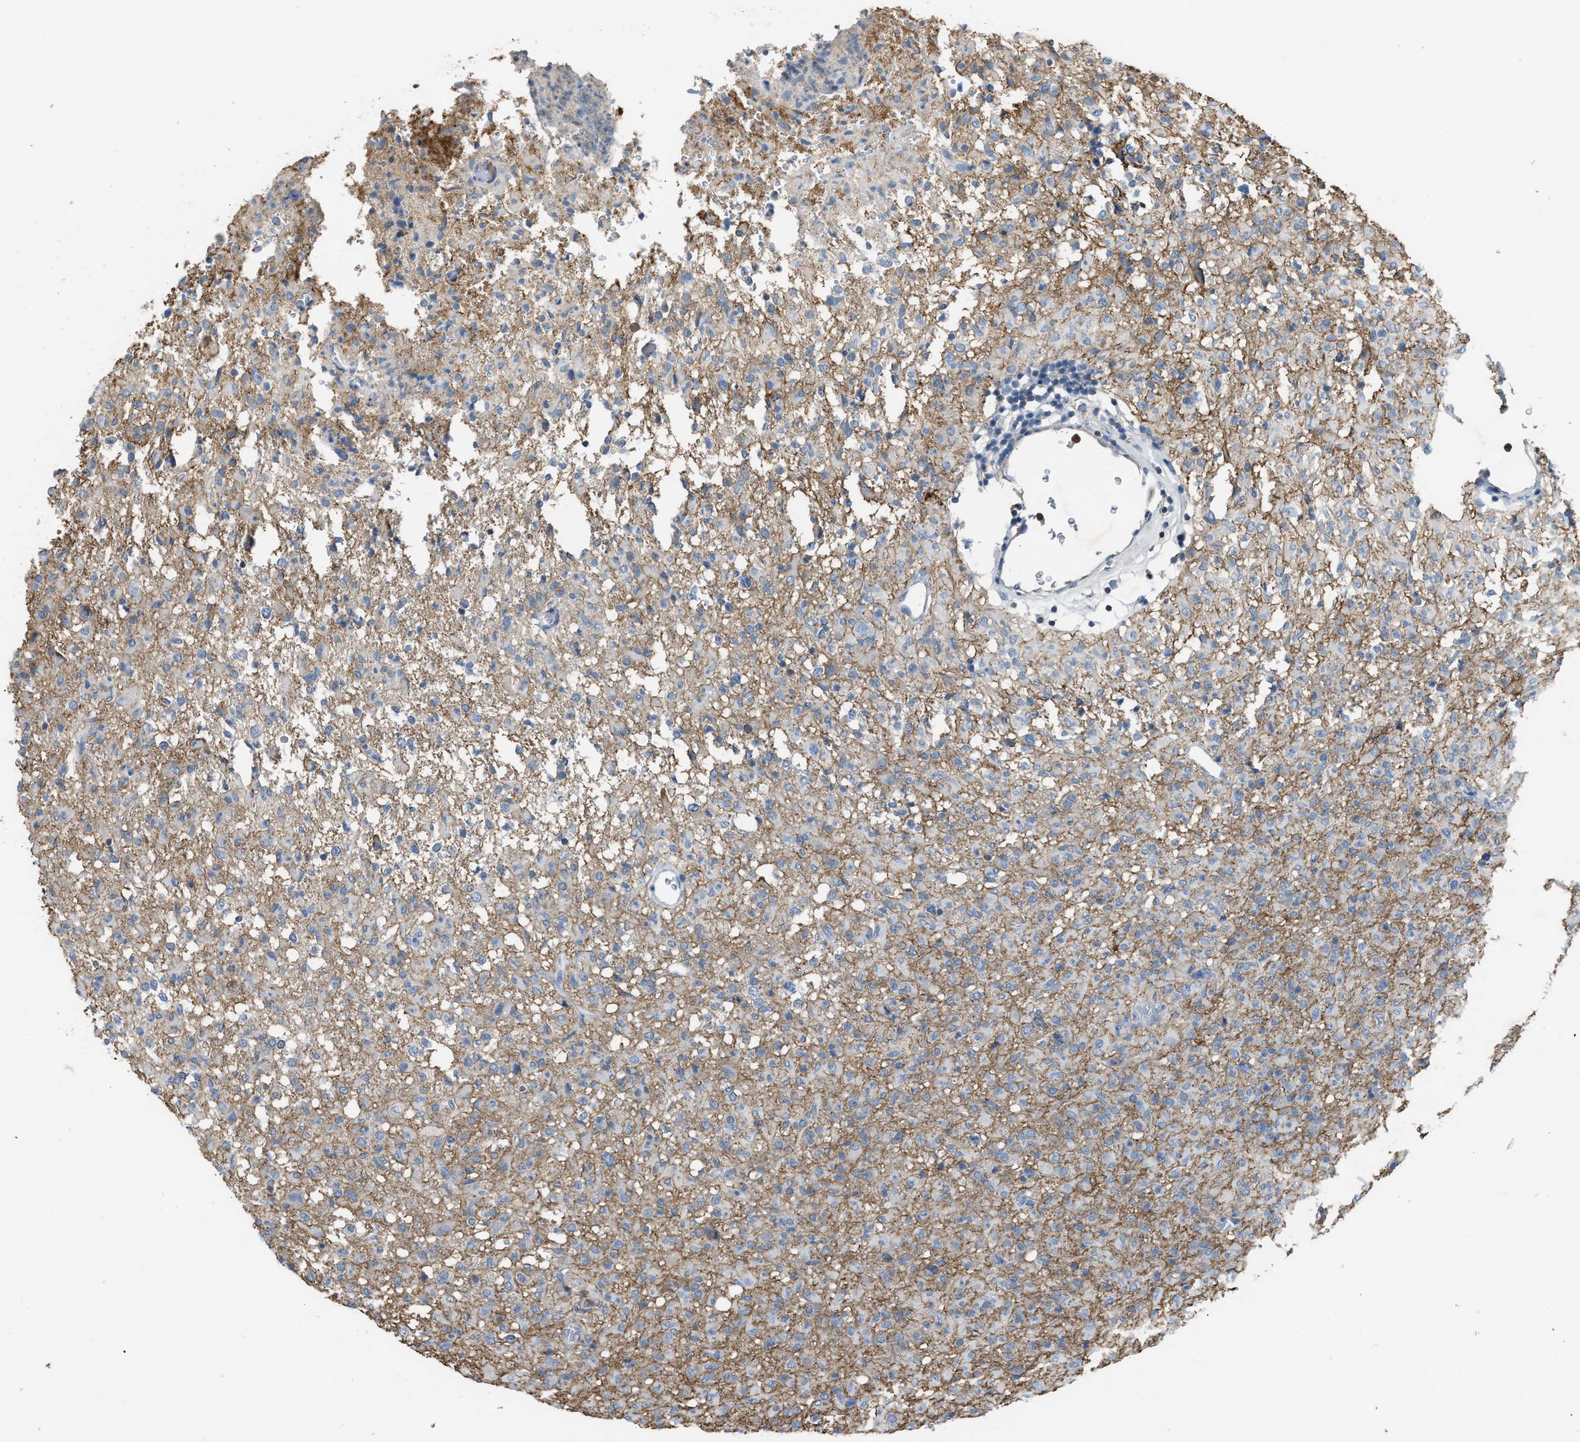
{"staining": {"intensity": "negative", "quantity": "none", "location": "none"}, "tissue": "glioma", "cell_type": "Tumor cells", "image_type": "cancer", "snomed": [{"axis": "morphology", "description": "Glioma, malignant, High grade"}, {"axis": "topography", "description": "Brain"}], "caption": "Protein analysis of high-grade glioma (malignant) exhibits no significant positivity in tumor cells. Brightfield microscopy of immunohistochemistry (IHC) stained with DAB (3,3'-diaminobenzidine) (brown) and hematoxylin (blue), captured at high magnification.", "gene": "OR51E1", "patient": {"sex": "female", "age": 57}}